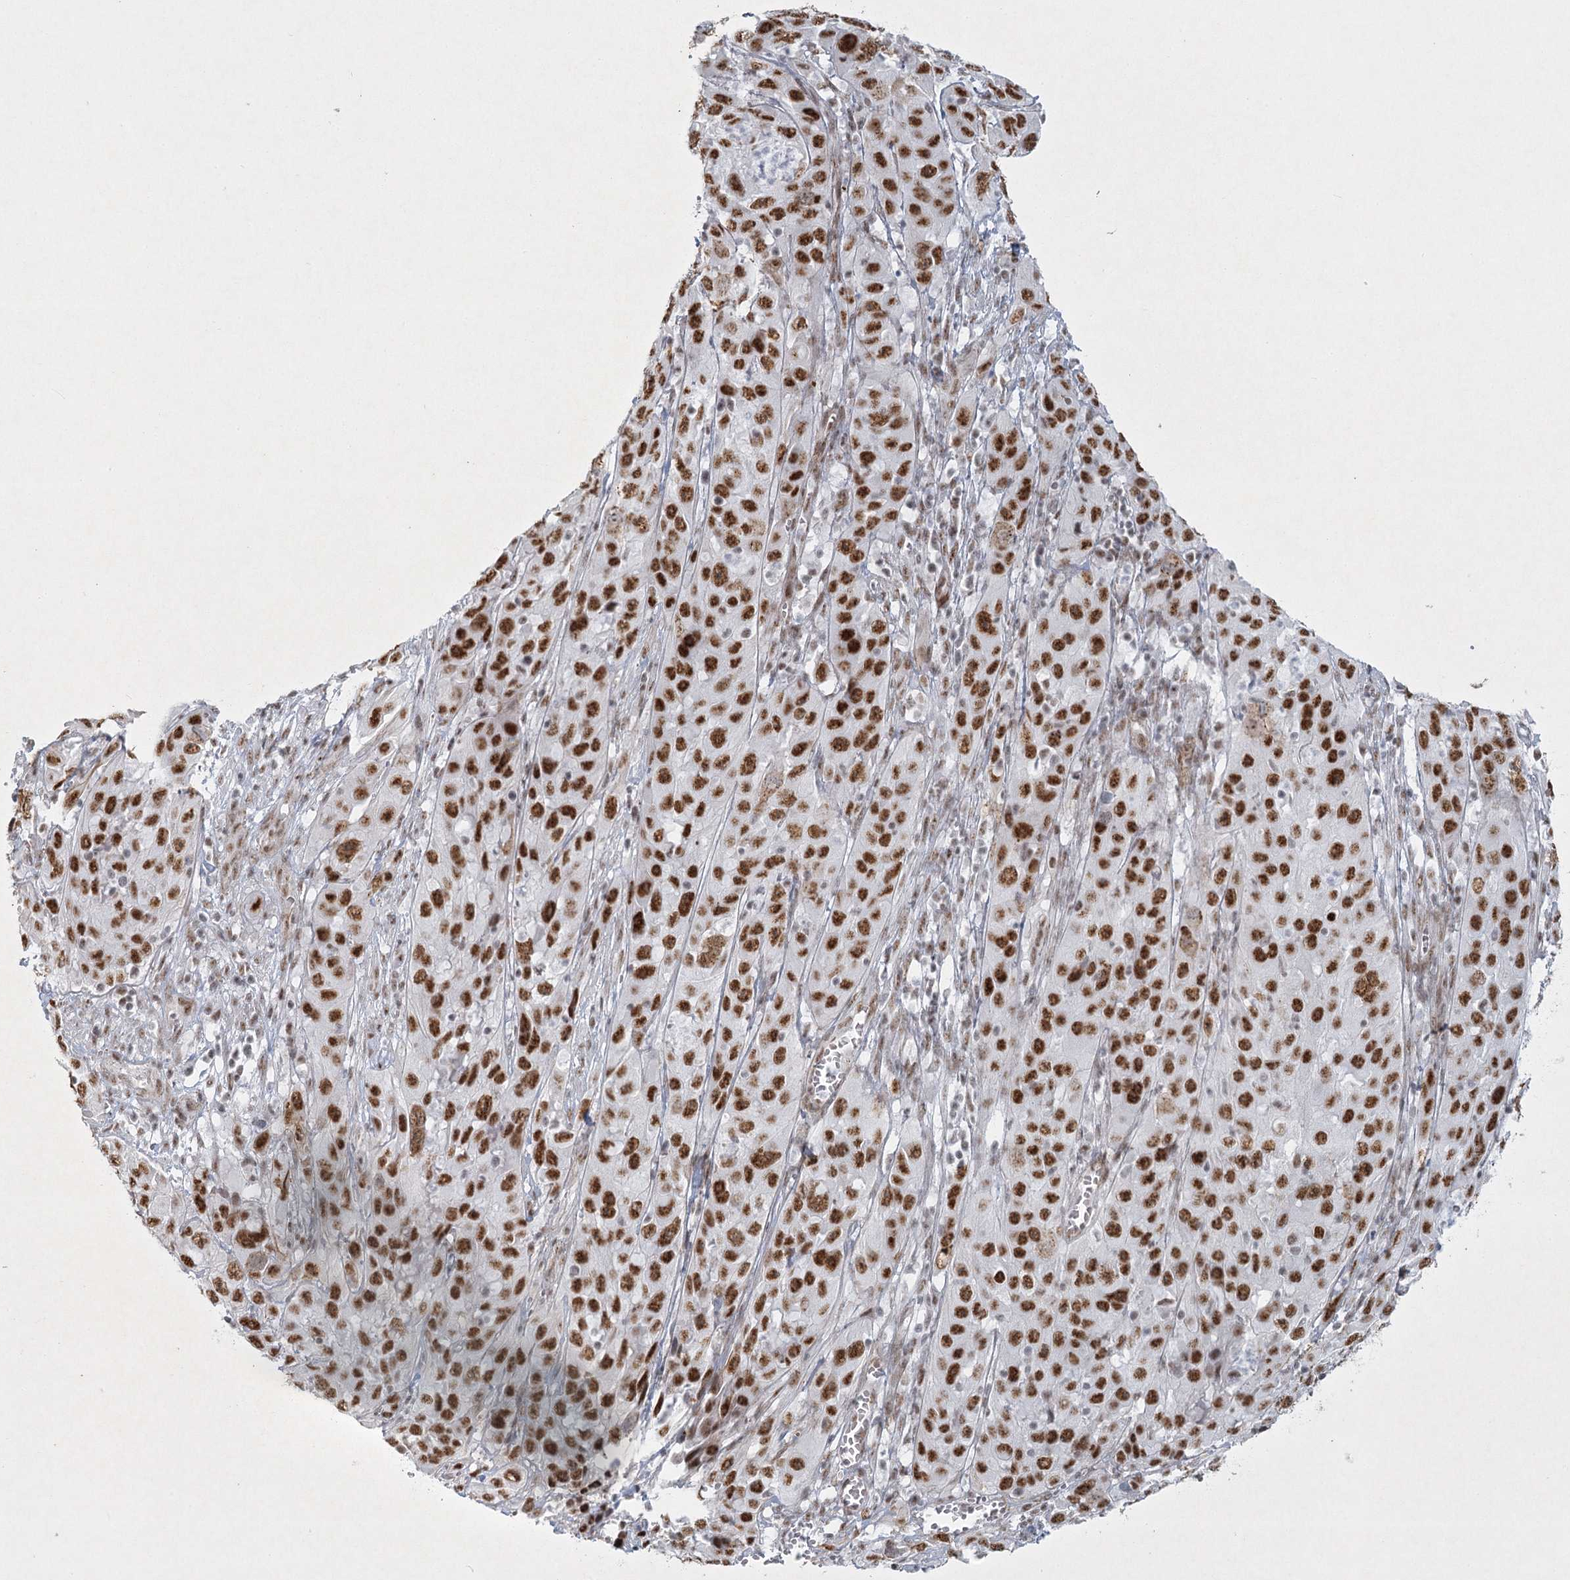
{"staining": {"intensity": "strong", "quantity": ">75%", "location": "nuclear"}, "tissue": "cervical cancer", "cell_type": "Tumor cells", "image_type": "cancer", "snomed": [{"axis": "morphology", "description": "Squamous cell carcinoma, NOS"}, {"axis": "topography", "description": "Cervix"}], "caption": "The histopathology image exhibits immunohistochemical staining of cervical squamous cell carcinoma. There is strong nuclear expression is identified in approximately >75% of tumor cells. Immunohistochemistry stains the protein of interest in brown and the nuclei are stained blue.", "gene": "U2SURP", "patient": {"sex": "female", "age": 32}}